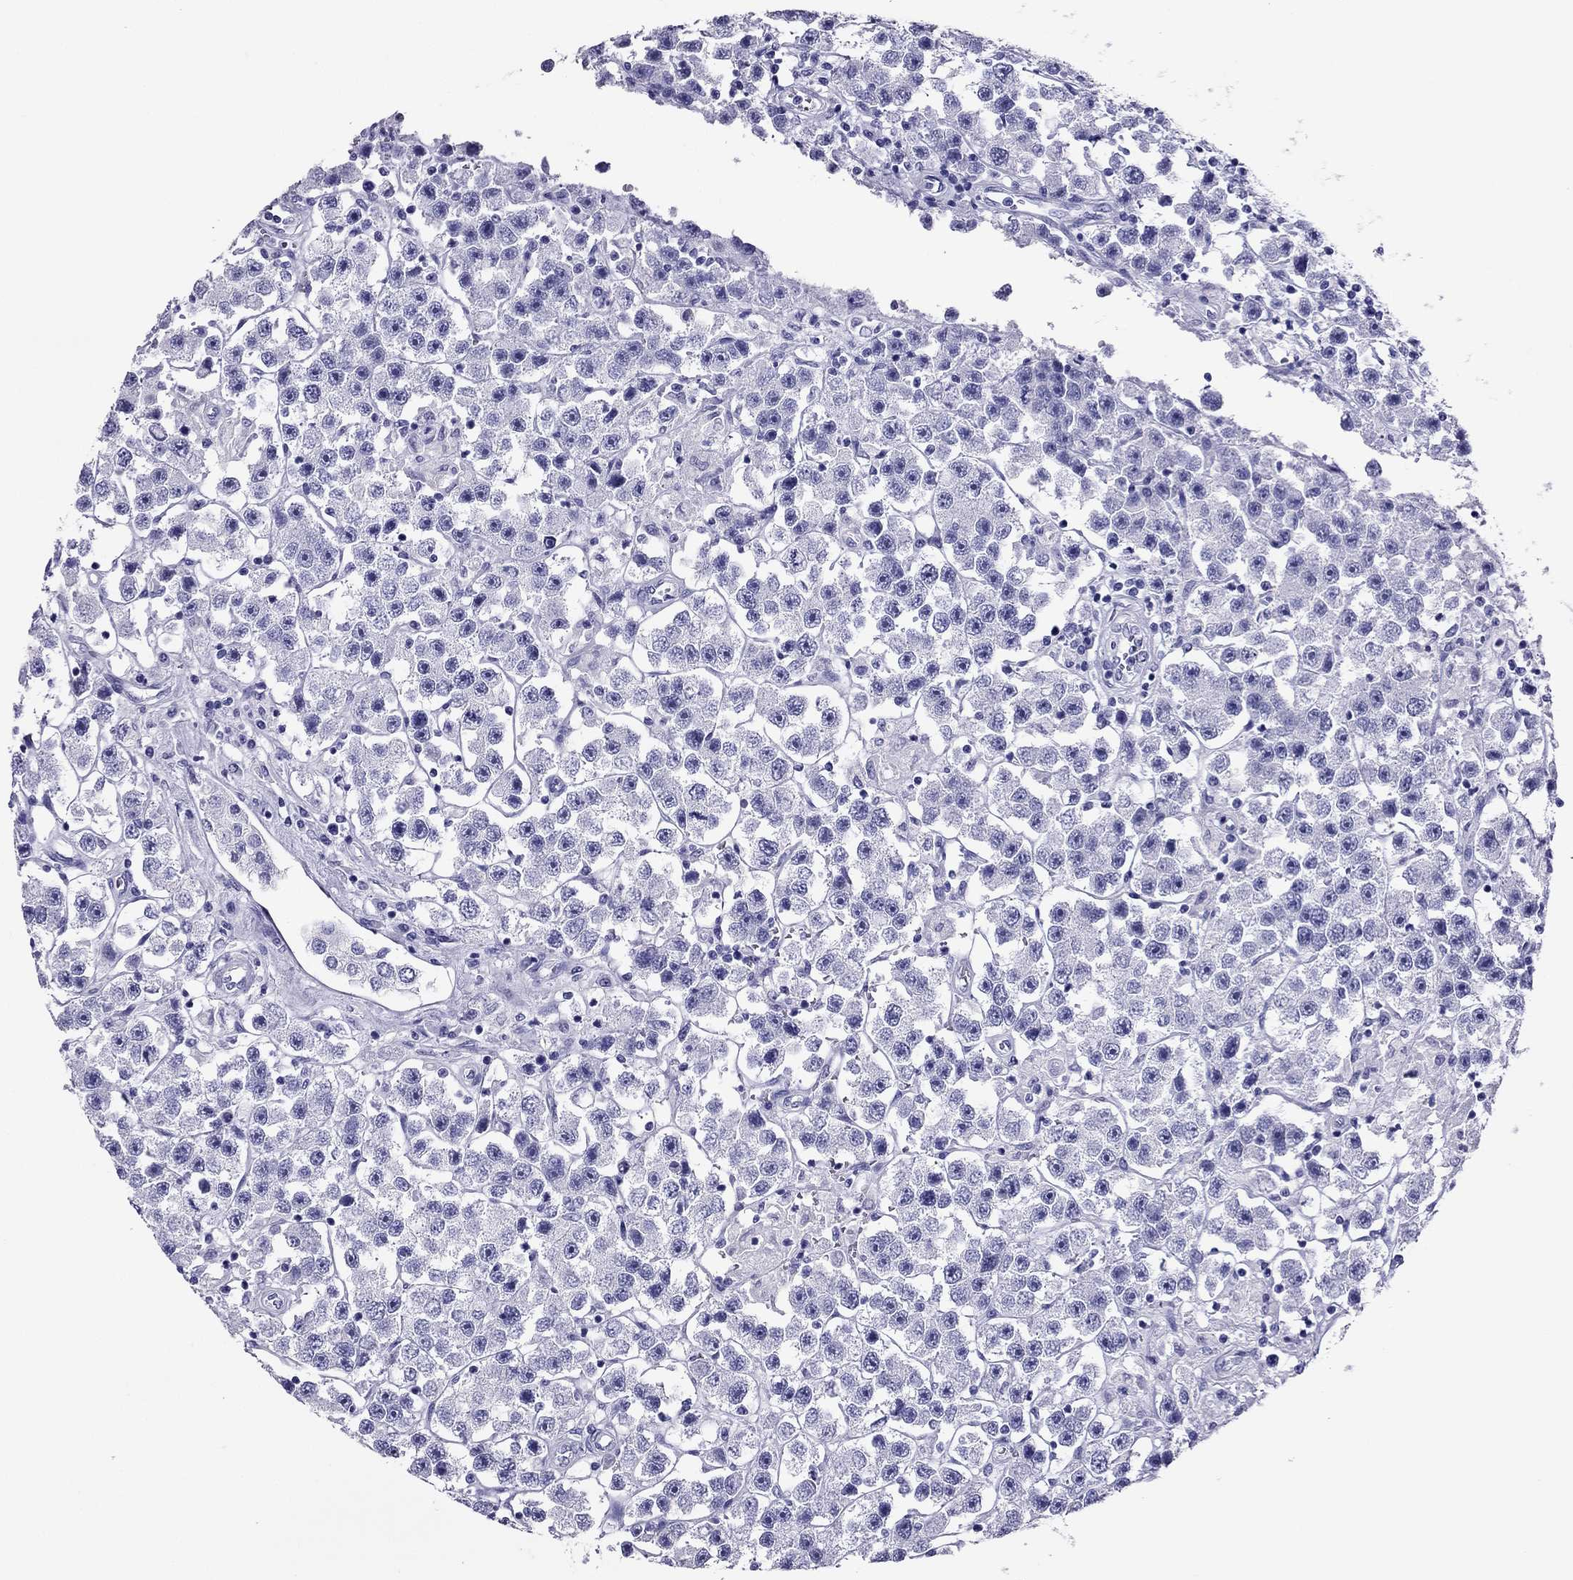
{"staining": {"intensity": "negative", "quantity": "none", "location": "none"}, "tissue": "testis cancer", "cell_type": "Tumor cells", "image_type": "cancer", "snomed": [{"axis": "morphology", "description": "Seminoma, NOS"}, {"axis": "topography", "description": "Testis"}], "caption": "Human testis cancer (seminoma) stained for a protein using IHC demonstrates no staining in tumor cells.", "gene": "PDE6A", "patient": {"sex": "male", "age": 45}}